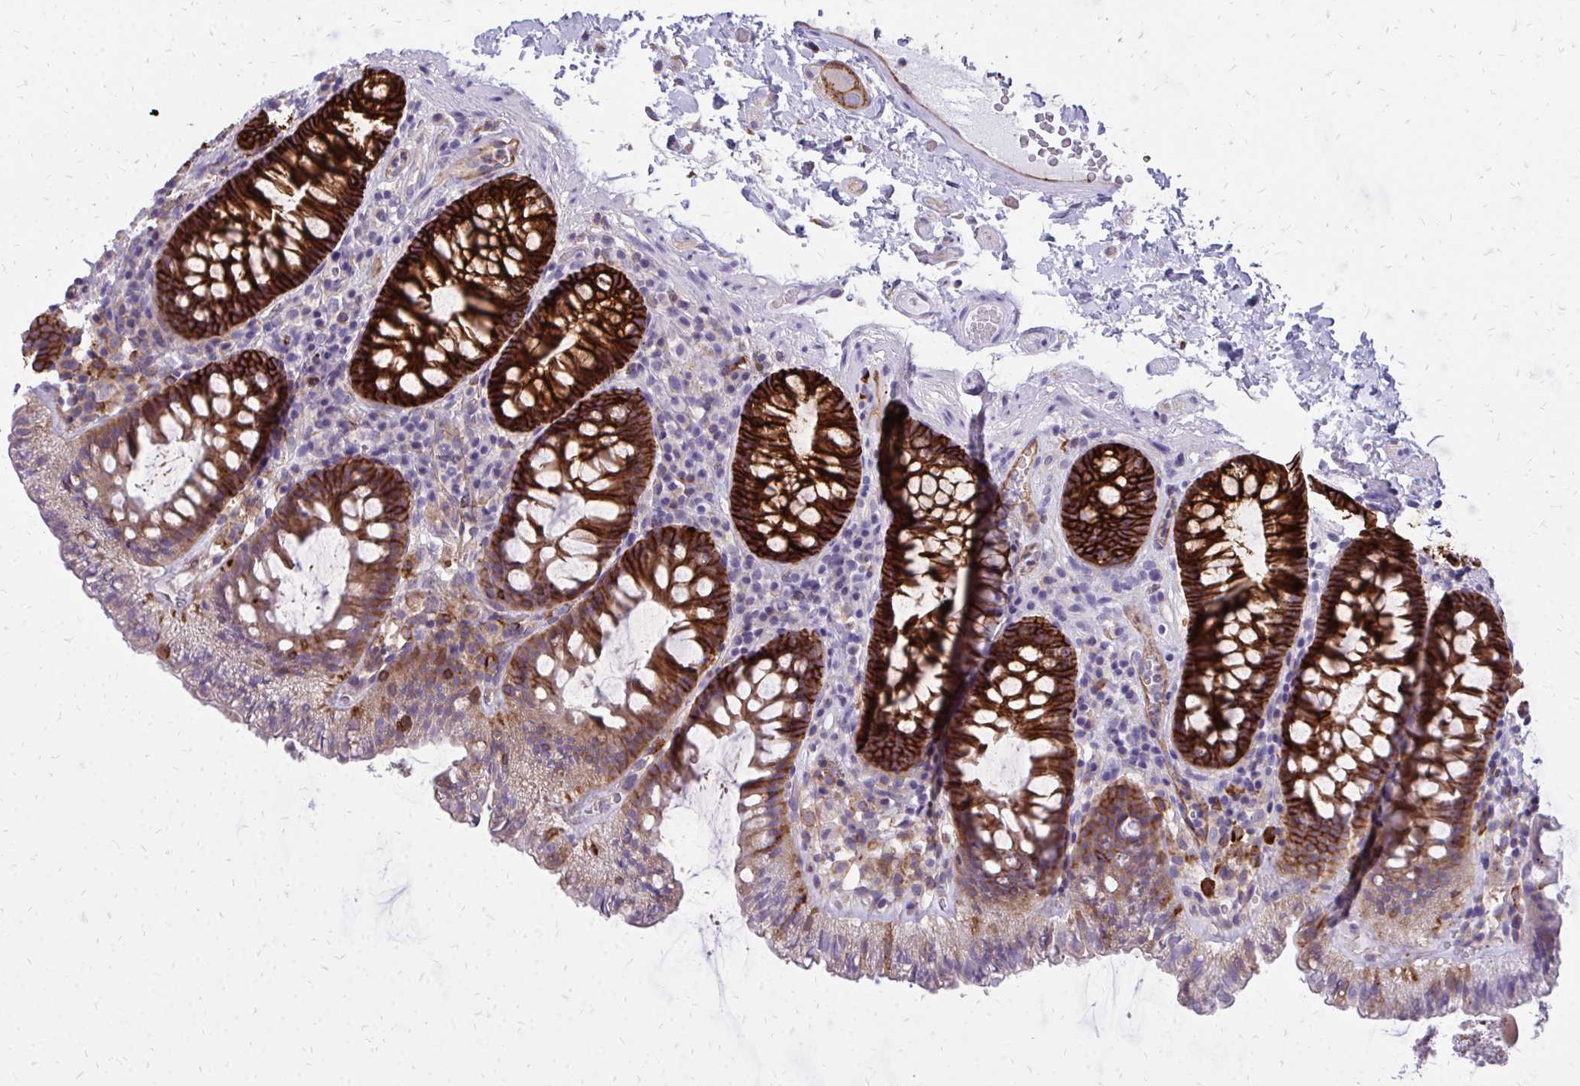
{"staining": {"intensity": "negative", "quantity": "none", "location": "none"}, "tissue": "colon", "cell_type": "Endothelial cells", "image_type": "normal", "snomed": [{"axis": "morphology", "description": "Normal tissue, NOS"}, {"axis": "topography", "description": "Colon"}, {"axis": "topography", "description": "Peripheral nerve tissue"}], "caption": "The immunohistochemistry (IHC) image has no significant expression in endothelial cells of colon.", "gene": "MARCKSL1", "patient": {"sex": "male", "age": 84}}